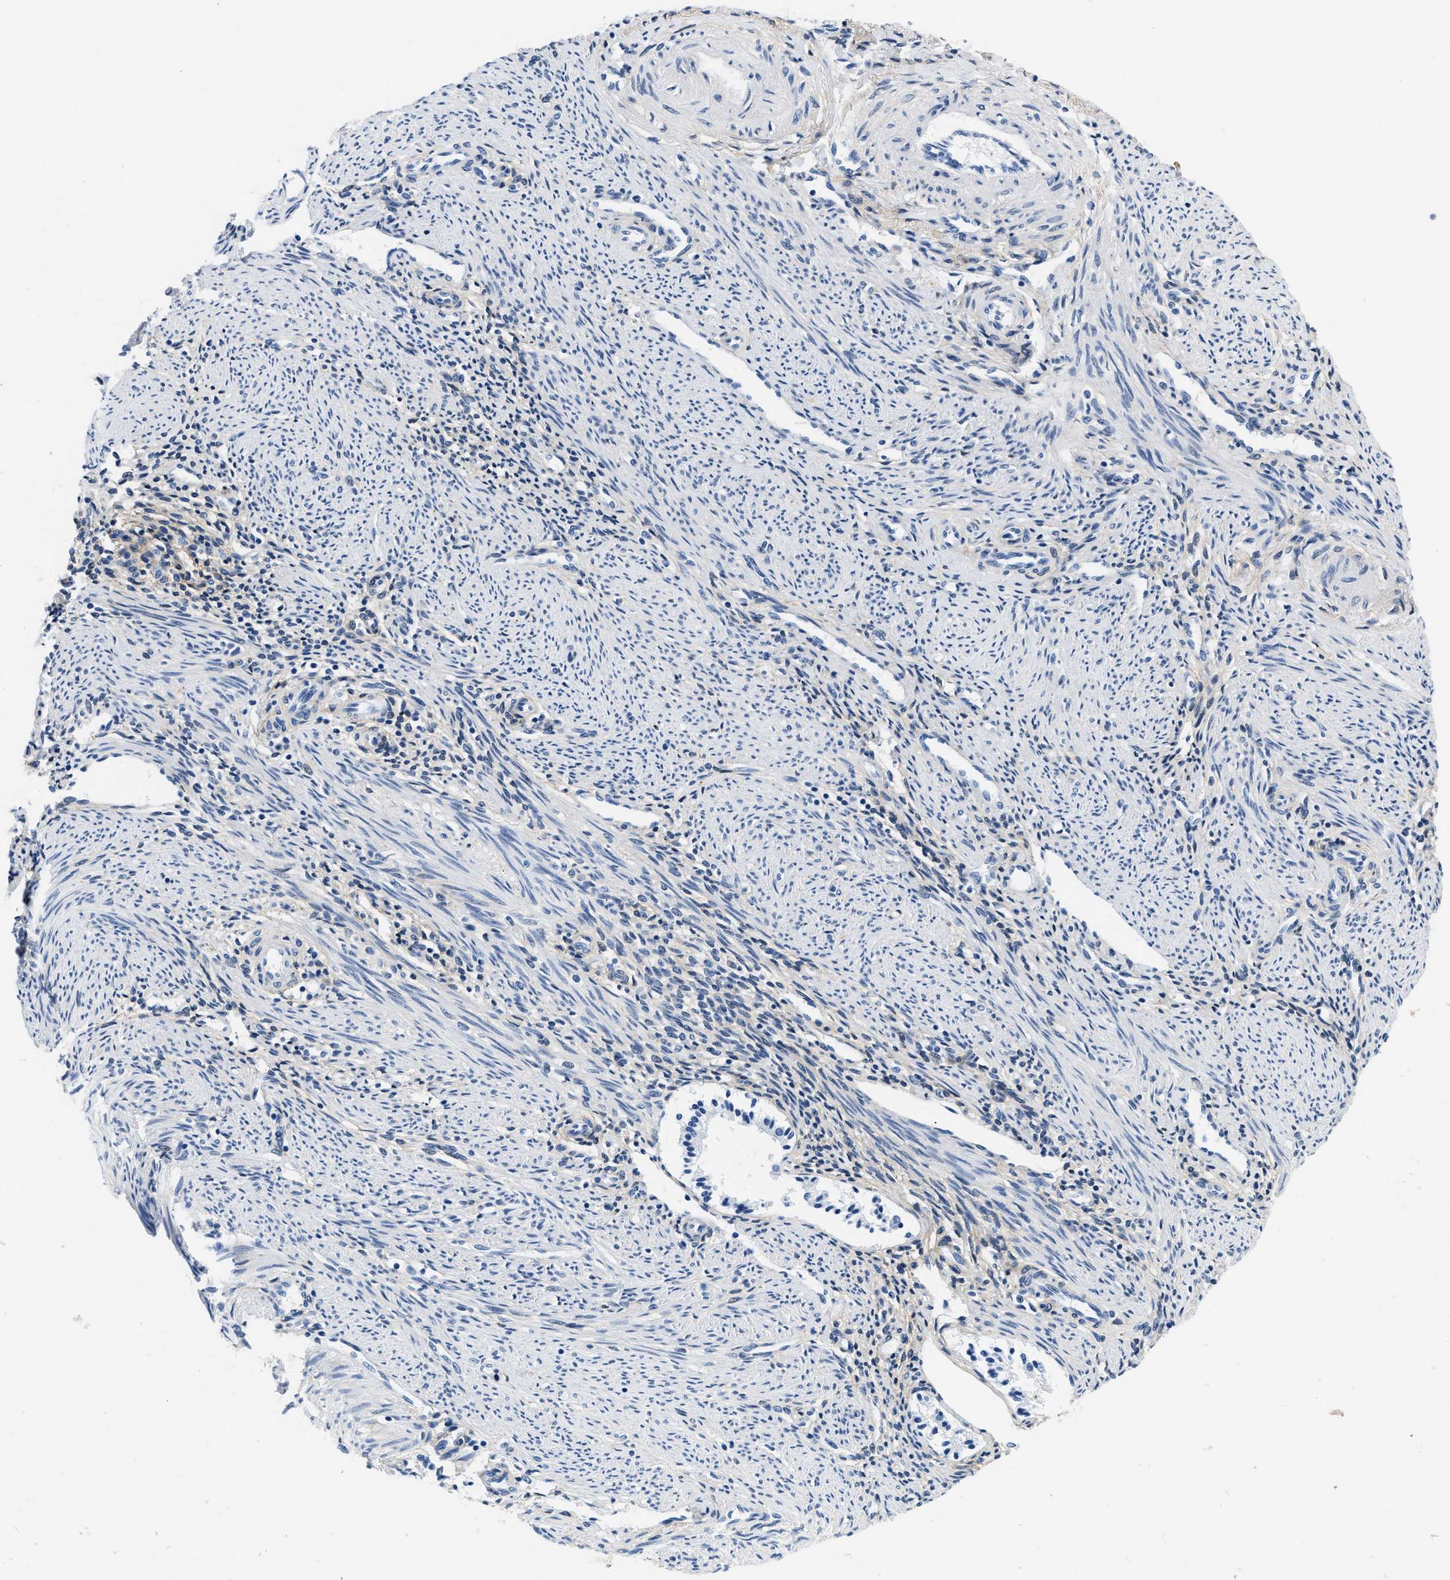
{"staining": {"intensity": "moderate", "quantity": "25%-75%", "location": "cytoplasmic/membranous"}, "tissue": "endometrium", "cell_type": "Cells in endometrial stroma", "image_type": "normal", "snomed": [{"axis": "morphology", "description": "Normal tissue, NOS"}, {"axis": "topography", "description": "Endometrium"}], "caption": "This is a micrograph of immunohistochemistry (IHC) staining of benign endometrium, which shows moderate positivity in the cytoplasmic/membranous of cells in endometrial stroma.", "gene": "PDGFRB", "patient": {"sex": "female", "age": 42}}